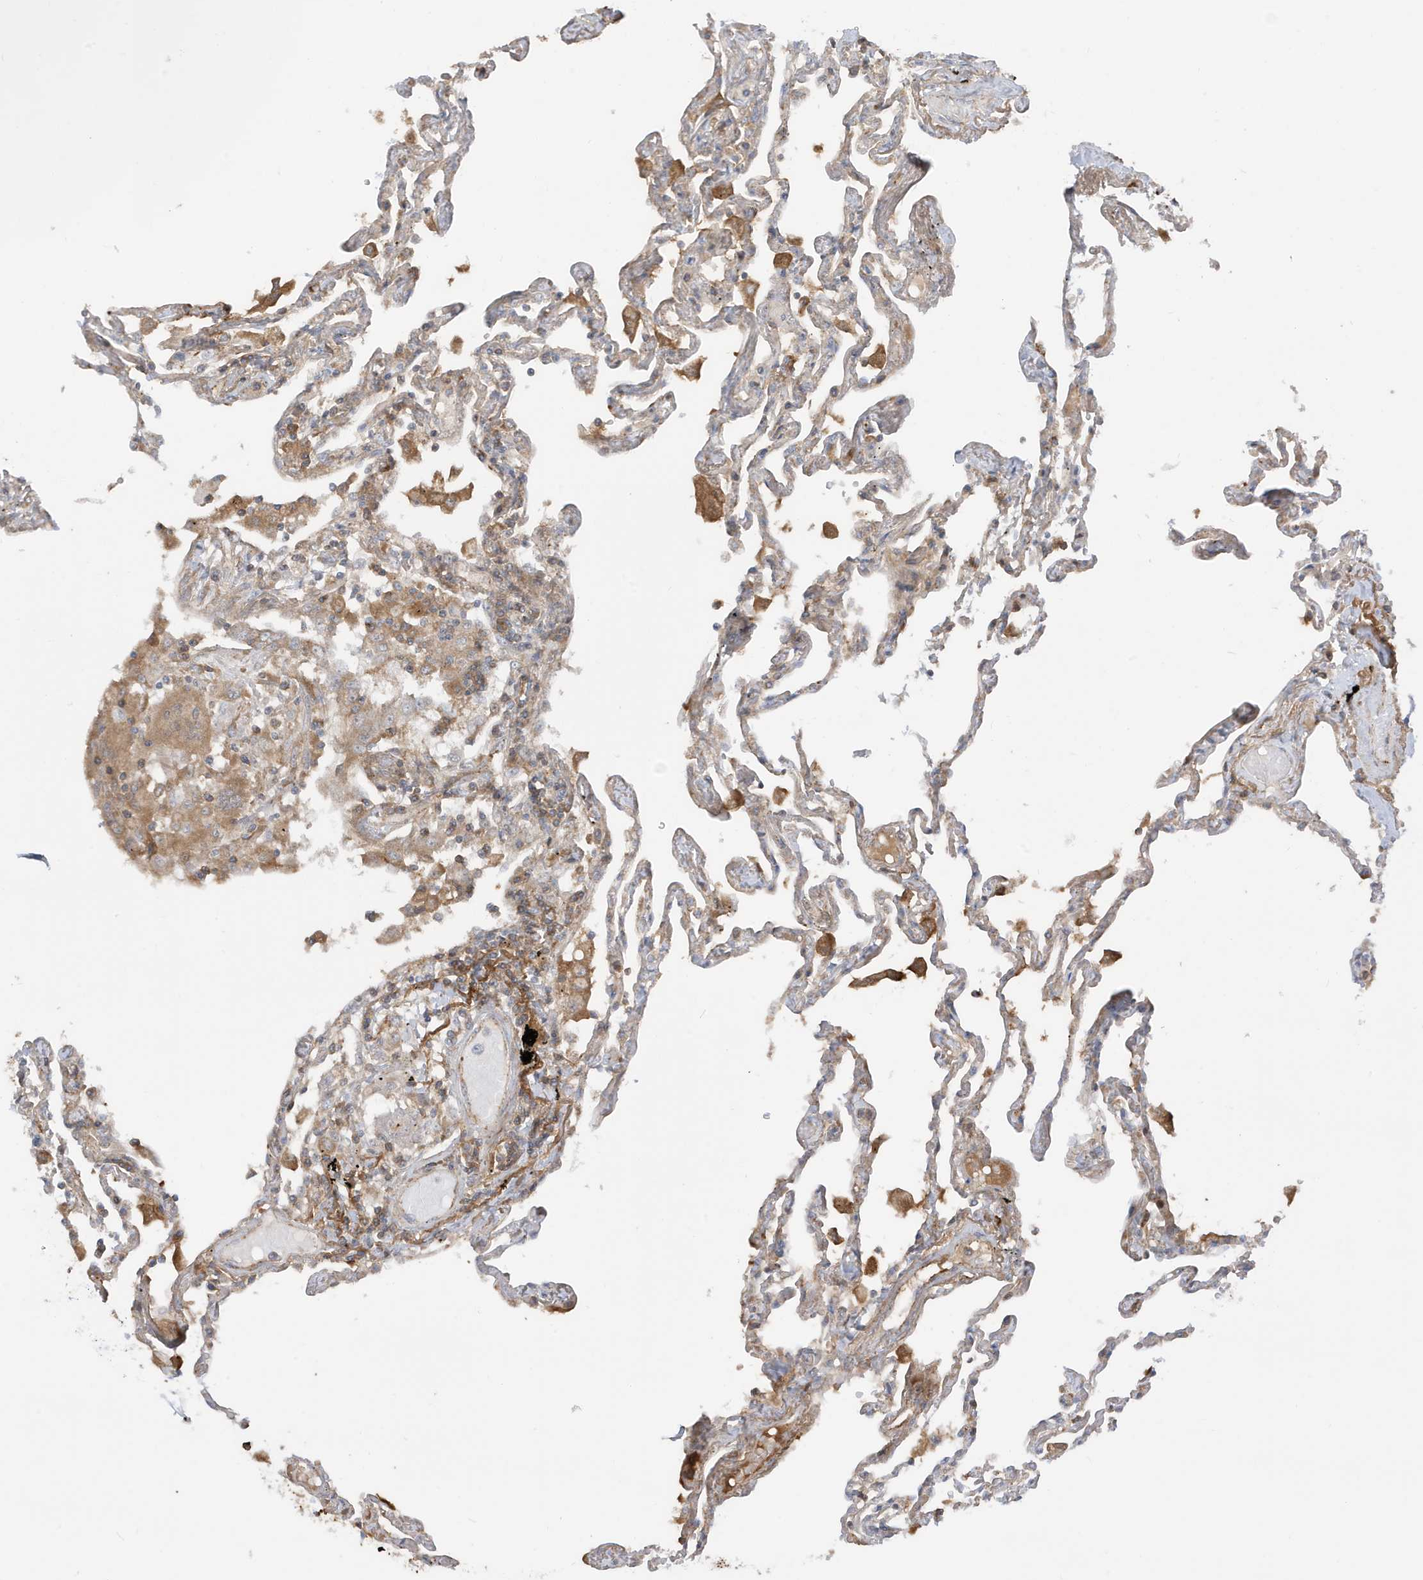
{"staining": {"intensity": "moderate", "quantity": "25%-75%", "location": "cytoplasmic/membranous"}, "tissue": "lung", "cell_type": "Alveolar cells", "image_type": "normal", "snomed": [{"axis": "morphology", "description": "Normal tissue, NOS"}, {"axis": "topography", "description": "Lung"}], "caption": "Immunohistochemistry (IHC) histopathology image of unremarkable human lung stained for a protein (brown), which reveals medium levels of moderate cytoplasmic/membranous staining in about 25%-75% of alveolar cells.", "gene": "IFT57", "patient": {"sex": "female", "age": 67}}